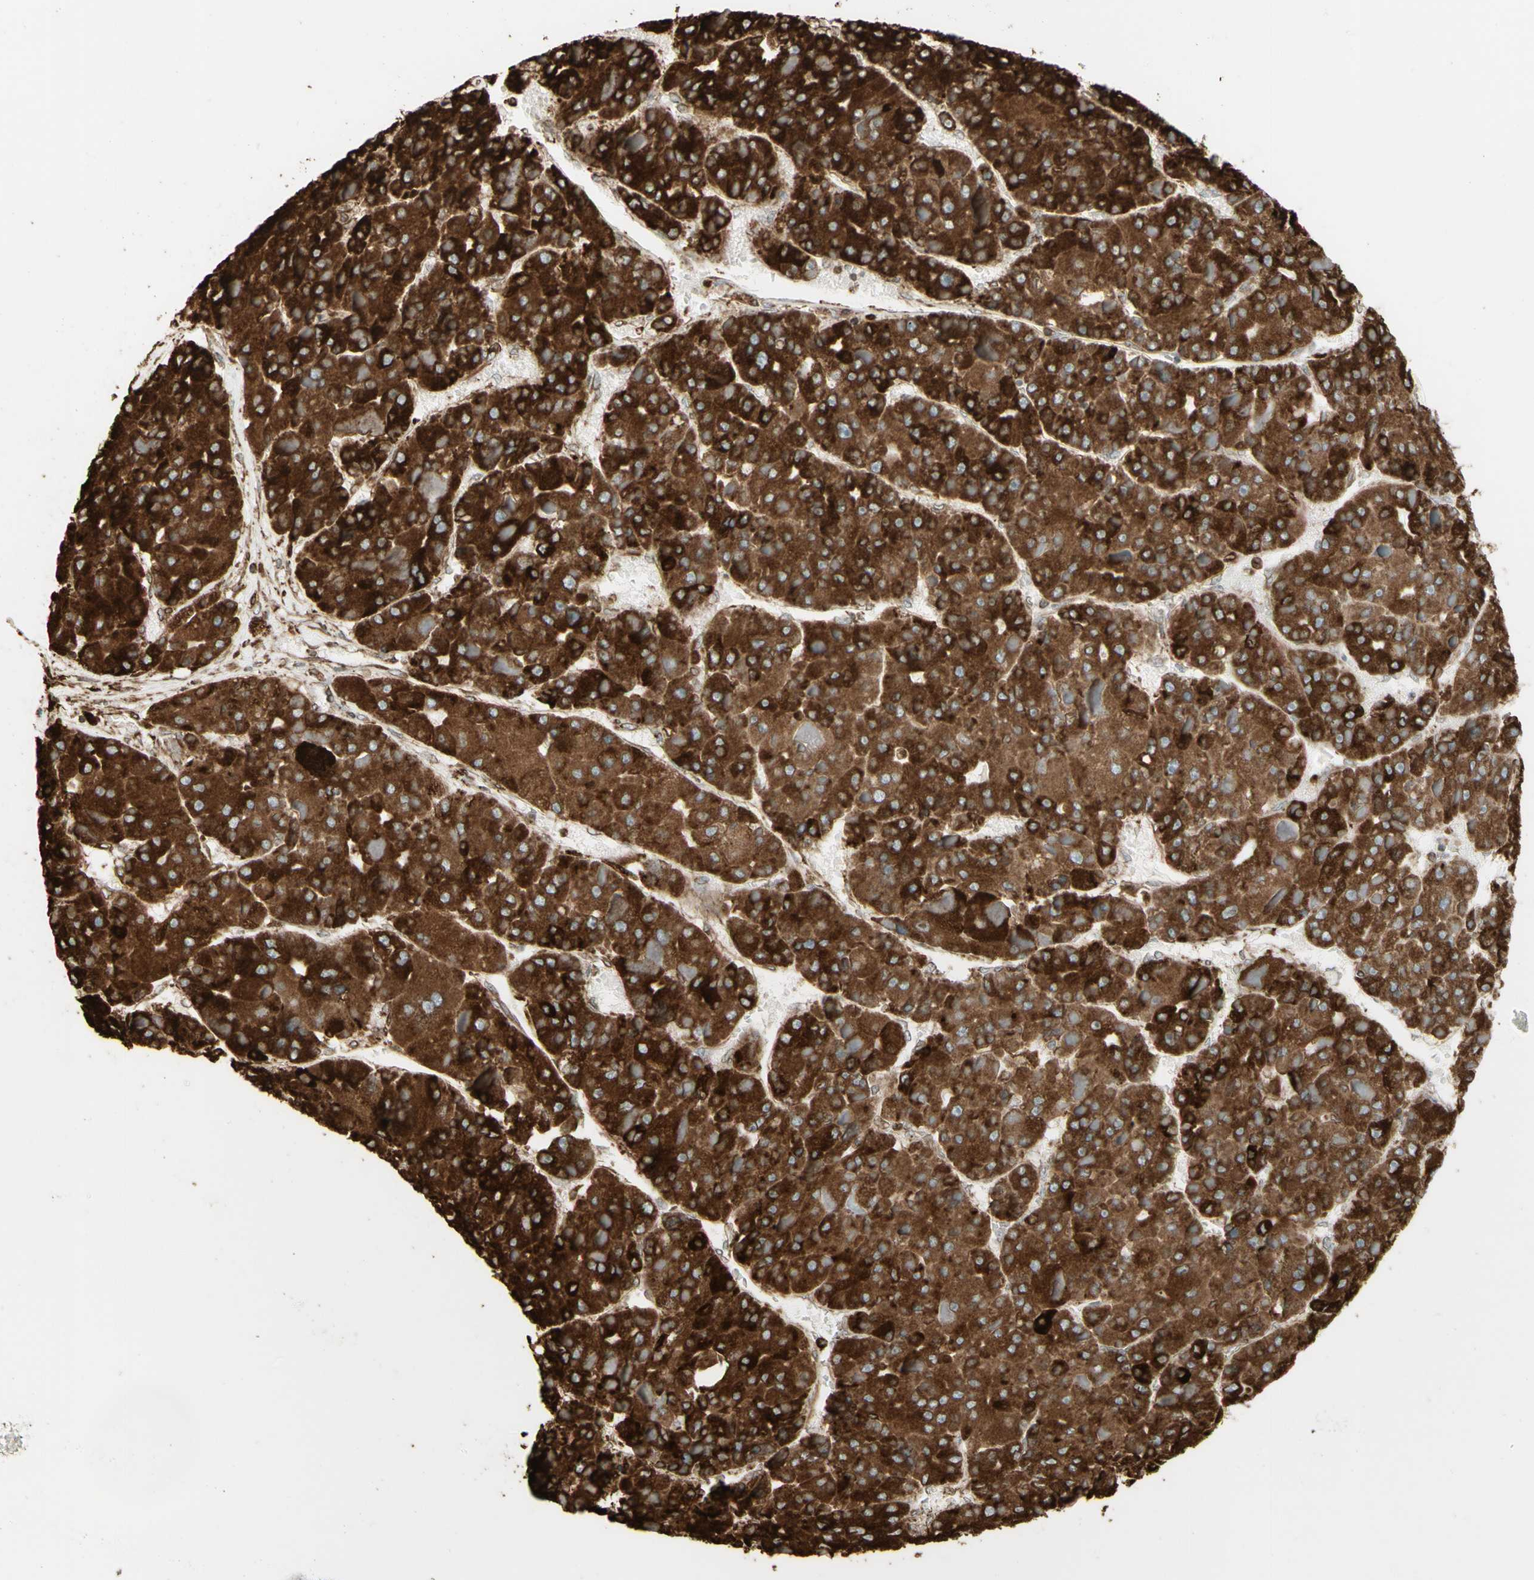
{"staining": {"intensity": "strong", "quantity": ">75%", "location": "cytoplasmic/membranous"}, "tissue": "liver cancer", "cell_type": "Tumor cells", "image_type": "cancer", "snomed": [{"axis": "morphology", "description": "Carcinoma, Hepatocellular, NOS"}, {"axis": "topography", "description": "Liver"}], "caption": "Hepatocellular carcinoma (liver) stained for a protein exhibits strong cytoplasmic/membranous positivity in tumor cells.", "gene": "CANX", "patient": {"sex": "female", "age": 73}}